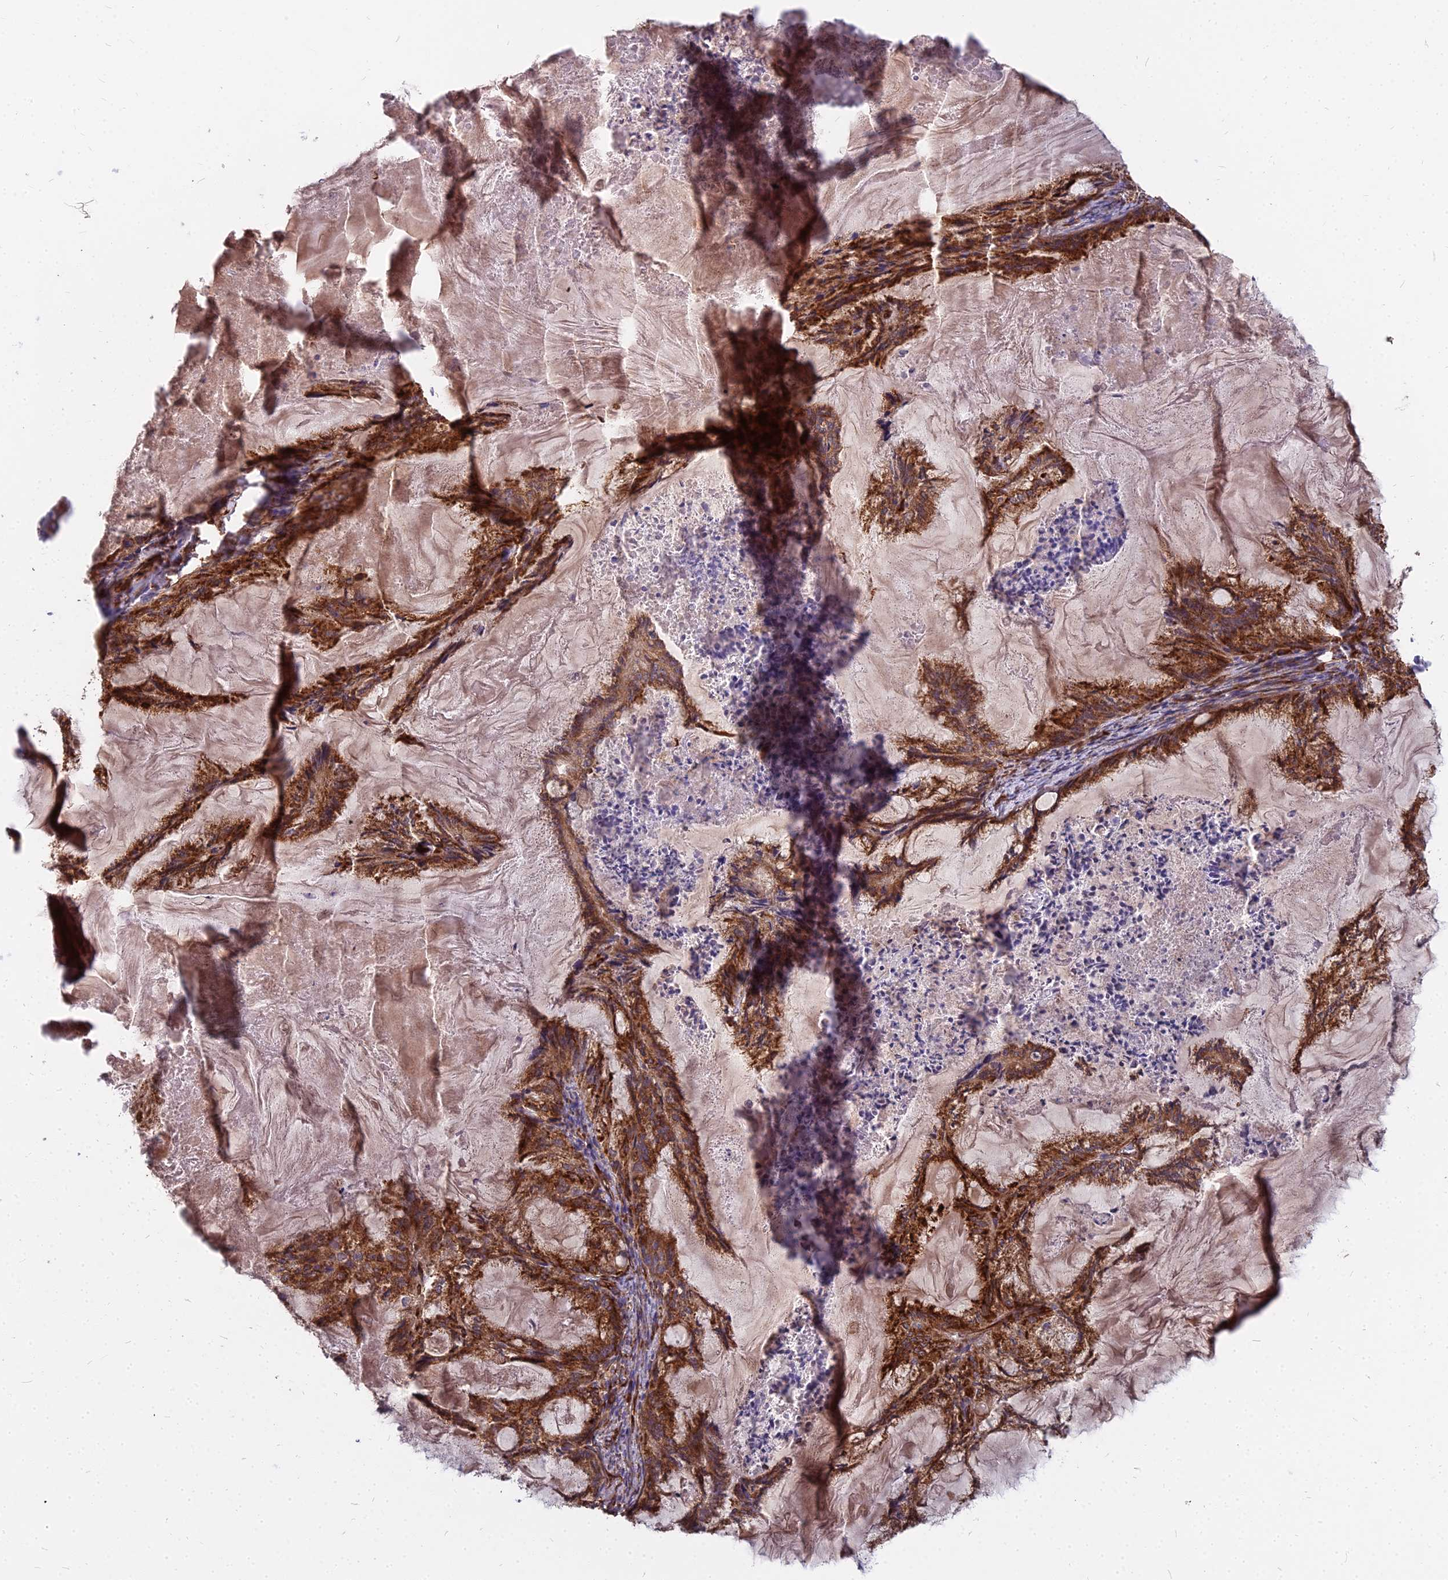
{"staining": {"intensity": "strong", "quantity": ">75%", "location": "cytoplasmic/membranous"}, "tissue": "endometrial cancer", "cell_type": "Tumor cells", "image_type": "cancer", "snomed": [{"axis": "morphology", "description": "Adenocarcinoma, NOS"}, {"axis": "topography", "description": "Endometrium"}], "caption": "Brown immunohistochemical staining in endometrial cancer (adenocarcinoma) shows strong cytoplasmic/membranous positivity in about >75% of tumor cells. The staining is performed using DAB (3,3'-diaminobenzidine) brown chromogen to label protein expression. The nuclei are counter-stained blue using hematoxylin.", "gene": "NDUFAF7", "patient": {"sex": "female", "age": 86}}